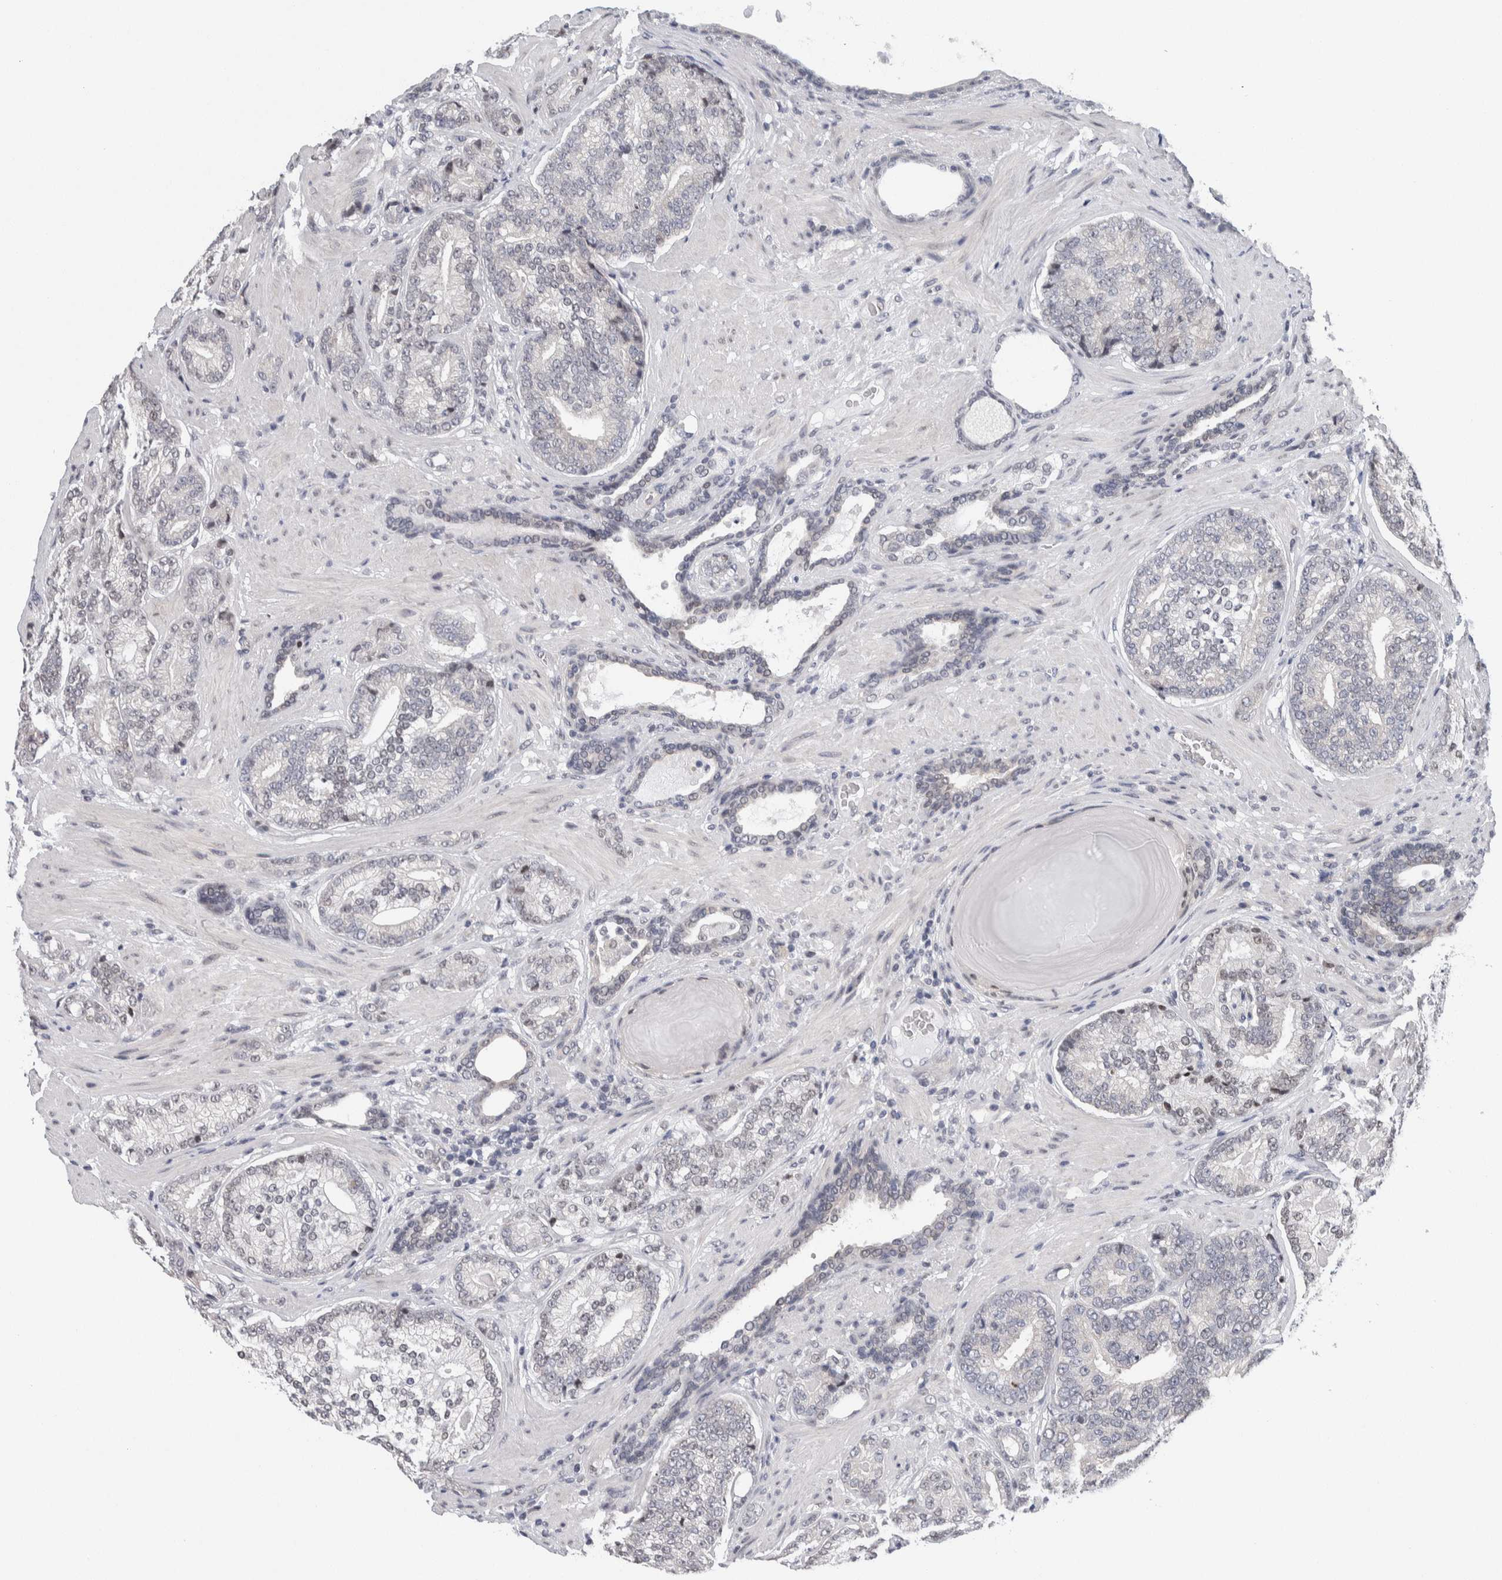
{"staining": {"intensity": "negative", "quantity": "none", "location": "none"}, "tissue": "prostate cancer", "cell_type": "Tumor cells", "image_type": "cancer", "snomed": [{"axis": "morphology", "description": "Adenocarcinoma, High grade"}, {"axis": "topography", "description": "Prostate"}], "caption": "Prostate cancer (high-grade adenocarcinoma) was stained to show a protein in brown. There is no significant staining in tumor cells.", "gene": "NEUROD1", "patient": {"sex": "male", "age": 61}}